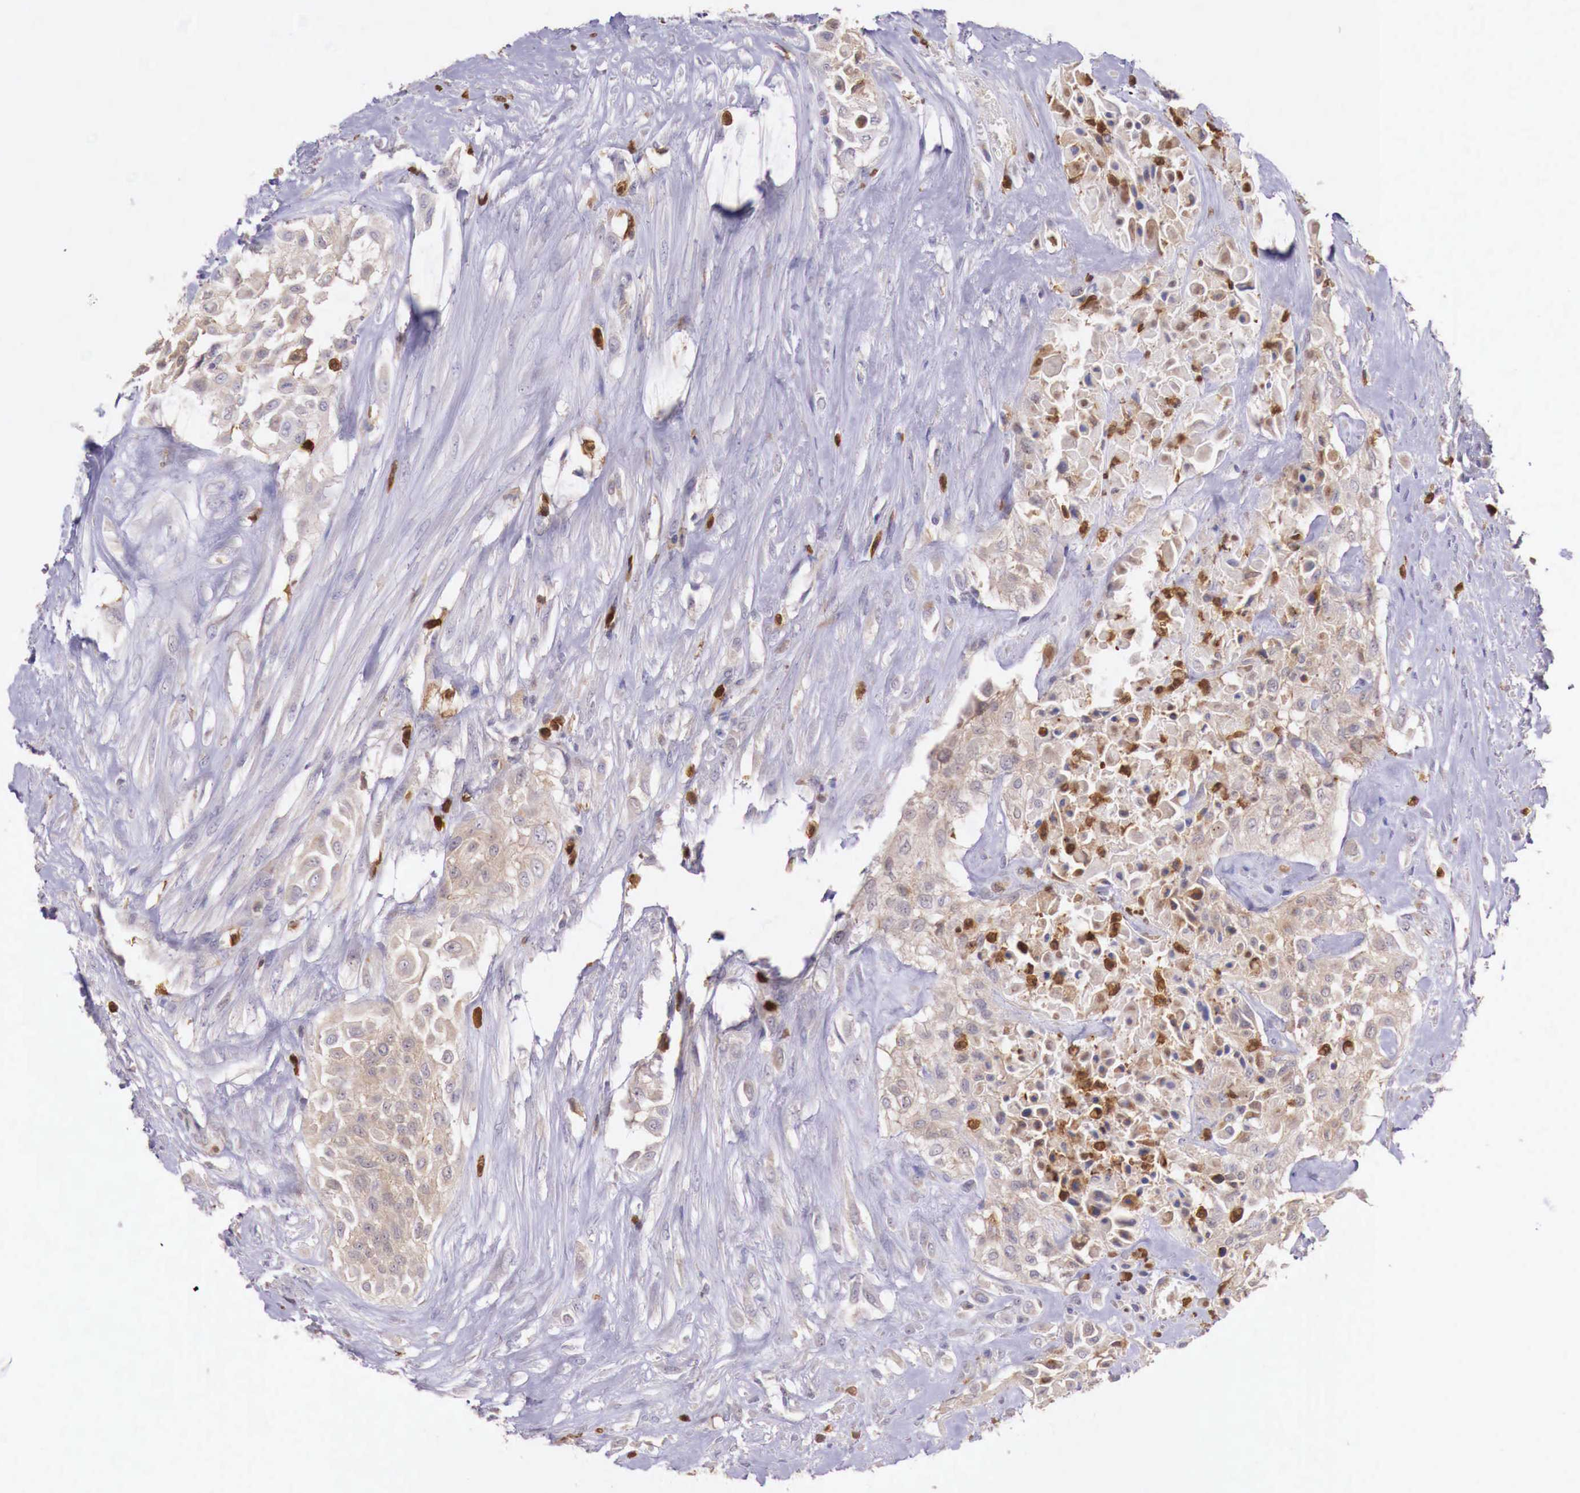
{"staining": {"intensity": "weak", "quantity": ">75%", "location": "cytoplasmic/membranous"}, "tissue": "urothelial cancer", "cell_type": "Tumor cells", "image_type": "cancer", "snomed": [{"axis": "morphology", "description": "Urothelial carcinoma, High grade"}, {"axis": "topography", "description": "Urinary bladder"}], "caption": "Urothelial cancer stained with DAB (3,3'-diaminobenzidine) IHC shows low levels of weak cytoplasmic/membranous positivity in approximately >75% of tumor cells.", "gene": "GAB2", "patient": {"sex": "male", "age": 57}}